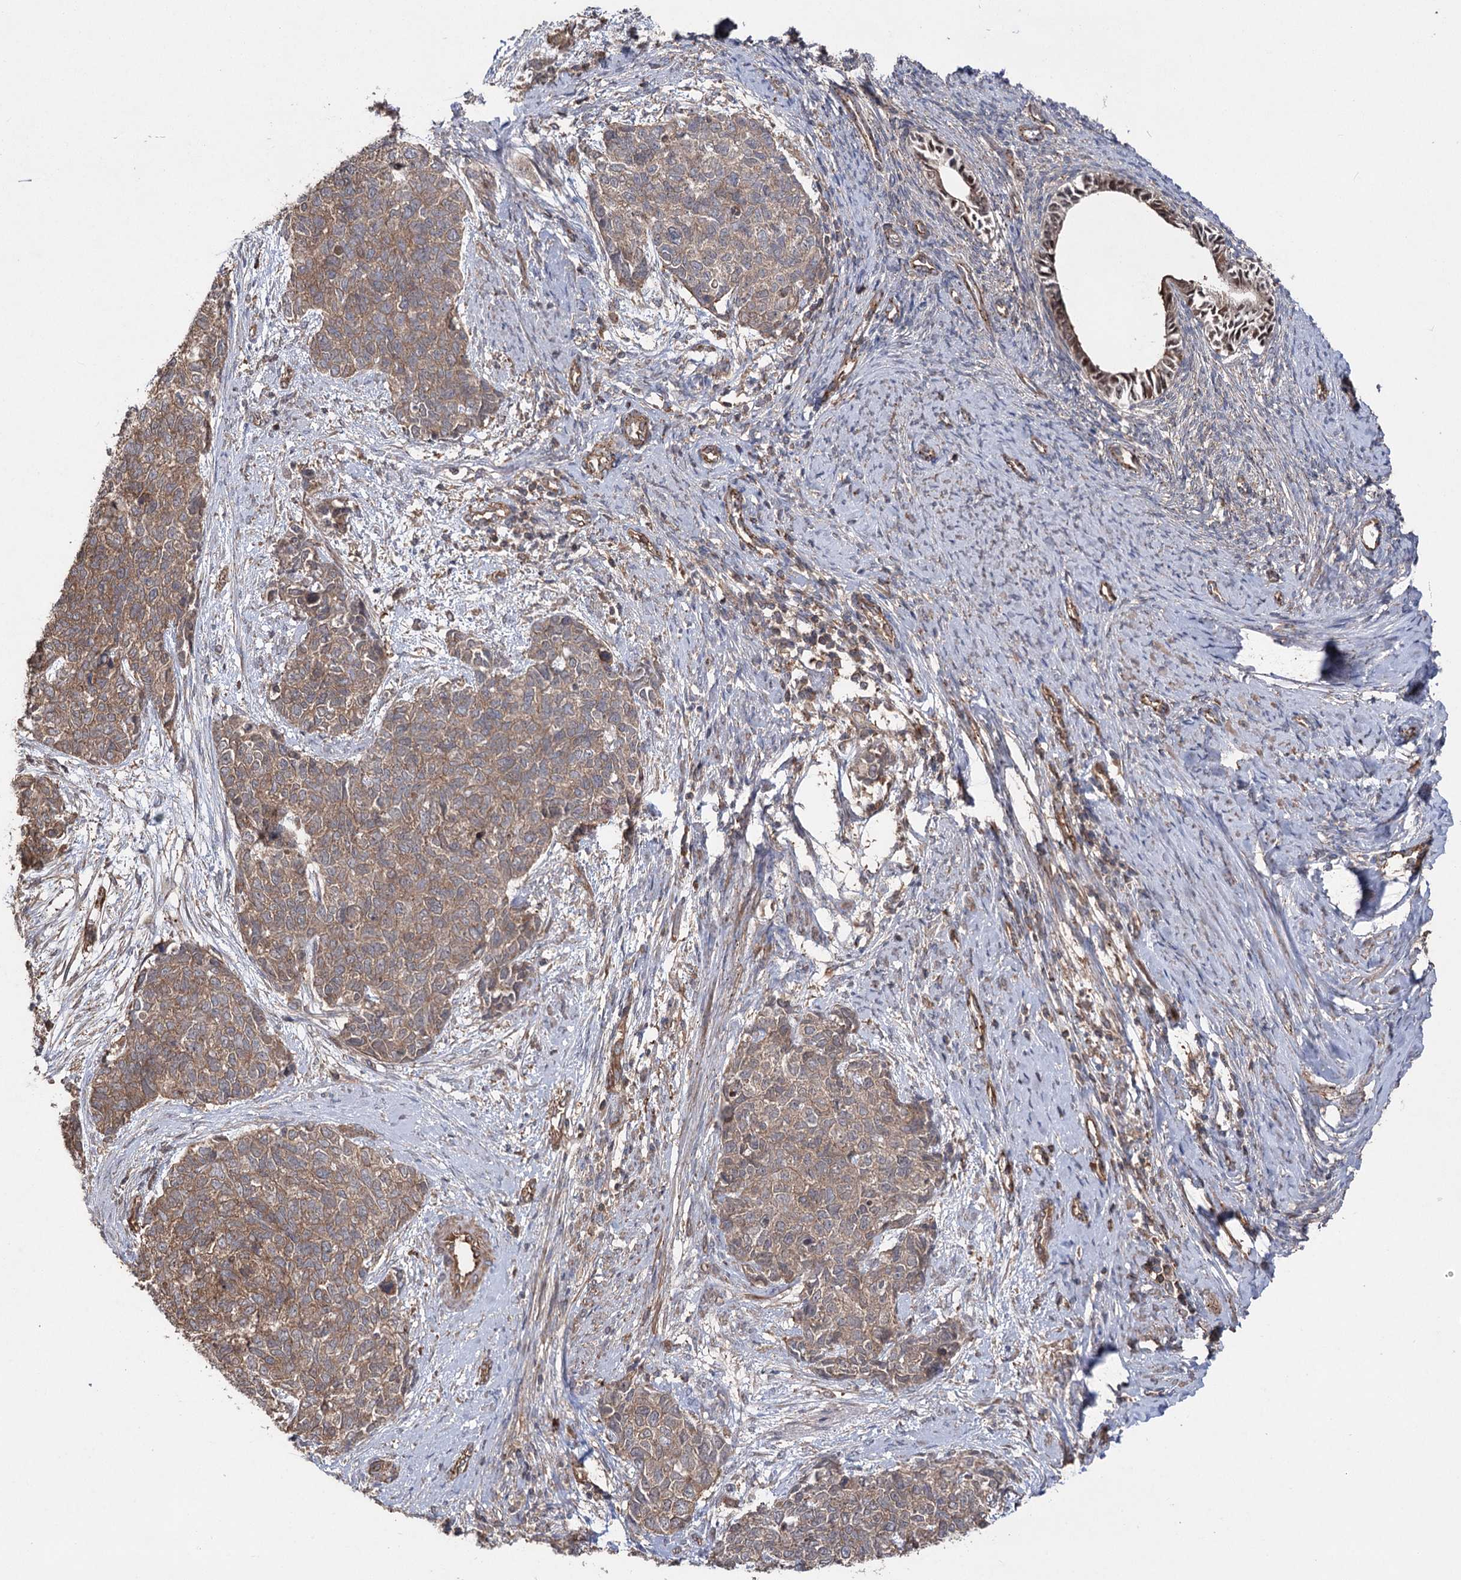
{"staining": {"intensity": "moderate", "quantity": ">75%", "location": "cytoplasmic/membranous"}, "tissue": "cervical cancer", "cell_type": "Tumor cells", "image_type": "cancer", "snomed": [{"axis": "morphology", "description": "Squamous cell carcinoma, NOS"}, {"axis": "topography", "description": "Cervix"}], "caption": "IHC photomicrograph of human squamous cell carcinoma (cervical) stained for a protein (brown), which shows medium levels of moderate cytoplasmic/membranous staining in approximately >75% of tumor cells.", "gene": "LARS2", "patient": {"sex": "female", "age": 63}}